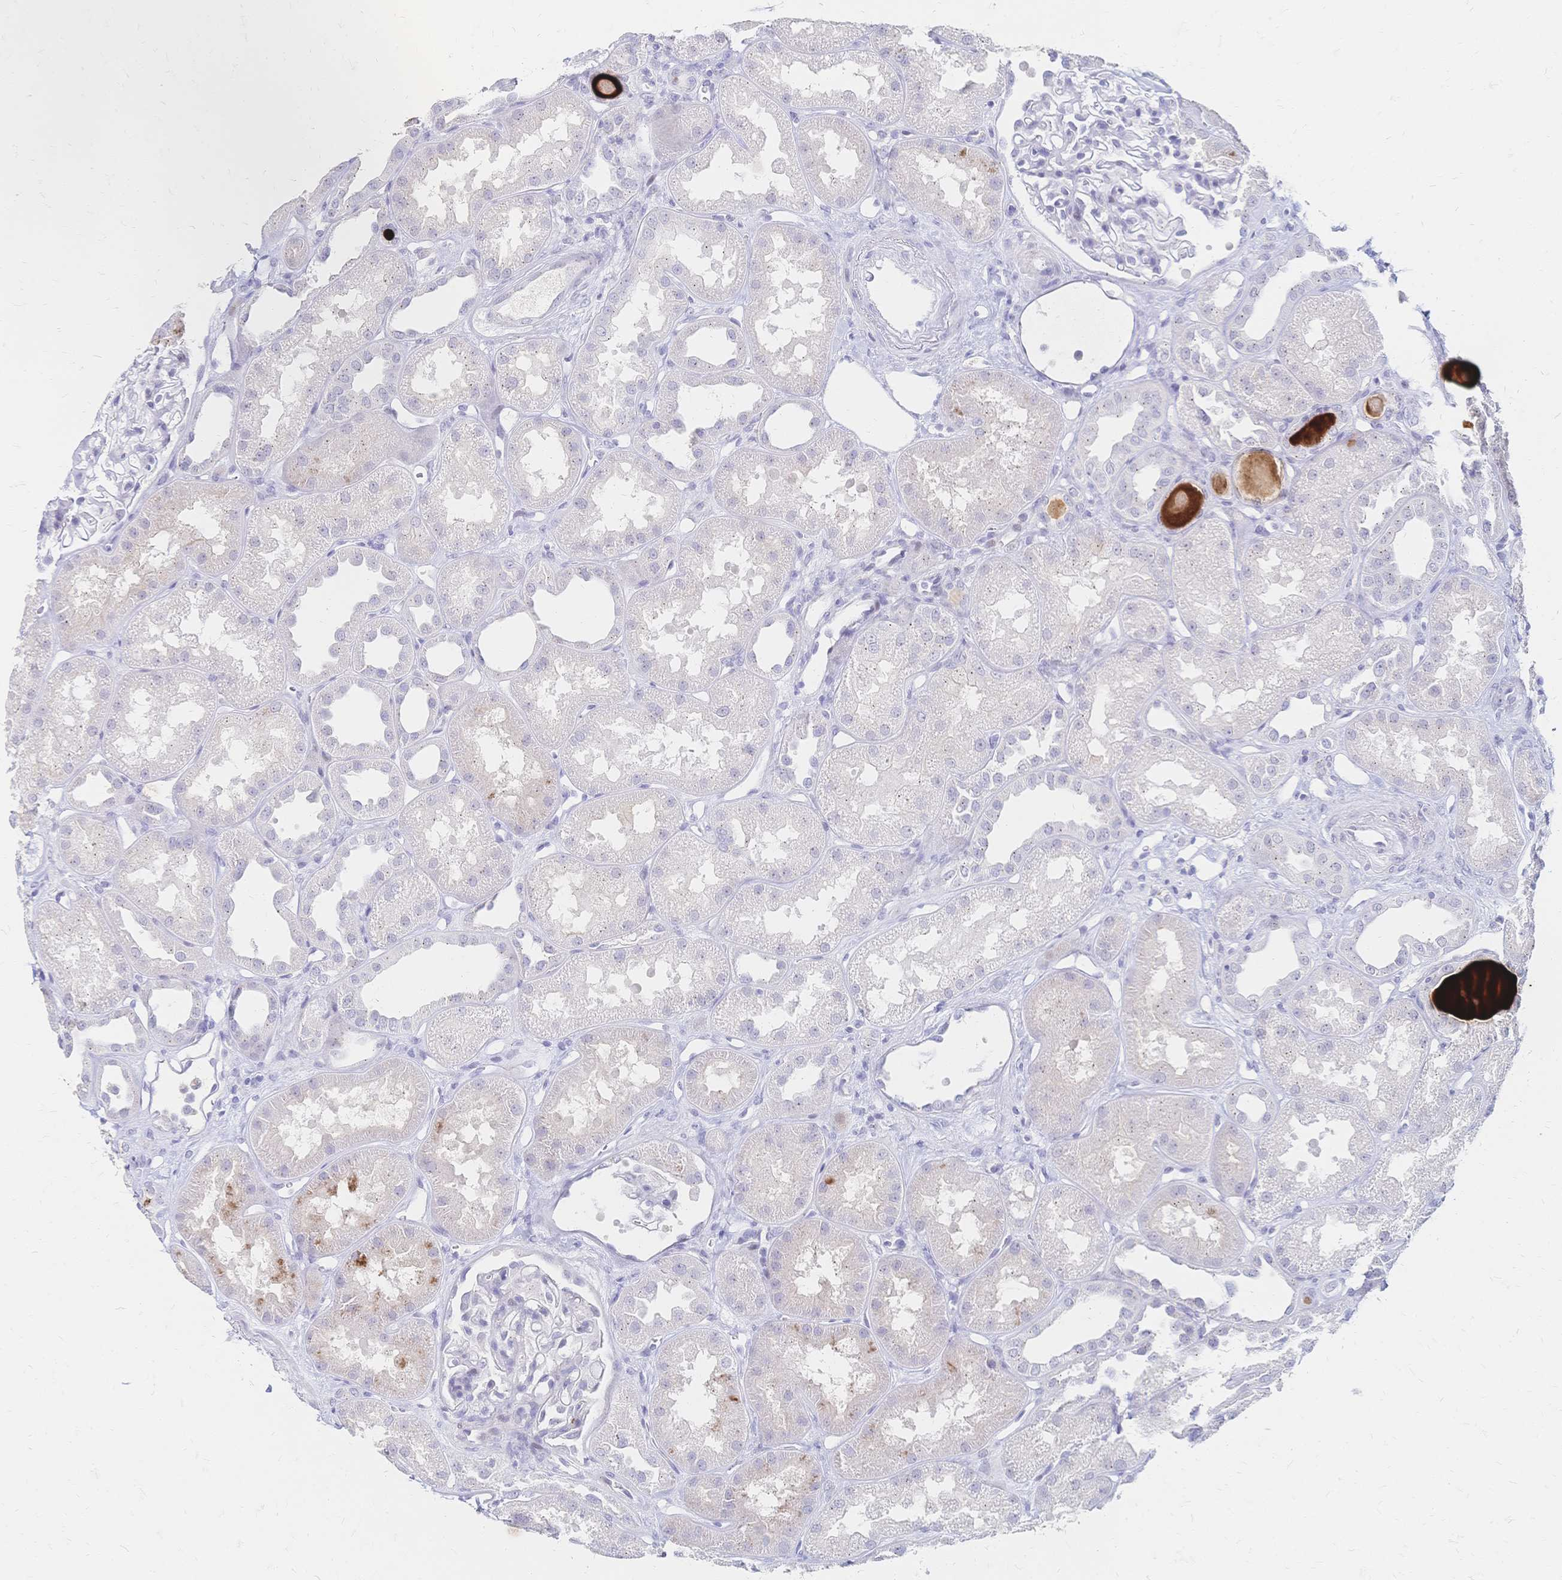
{"staining": {"intensity": "negative", "quantity": "none", "location": "none"}, "tissue": "kidney", "cell_type": "Cells in glomeruli", "image_type": "normal", "snomed": [{"axis": "morphology", "description": "Normal tissue, NOS"}, {"axis": "topography", "description": "Kidney"}], "caption": "This image is of benign kidney stained with immunohistochemistry (IHC) to label a protein in brown with the nuclei are counter-stained blue. There is no staining in cells in glomeruli. (Stains: DAB (3,3'-diaminobenzidine) immunohistochemistry (IHC) with hematoxylin counter stain, Microscopy: brightfield microscopy at high magnification).", "gene": "PSORS1C2", "patient": {"sex": "male", "age": 61}}